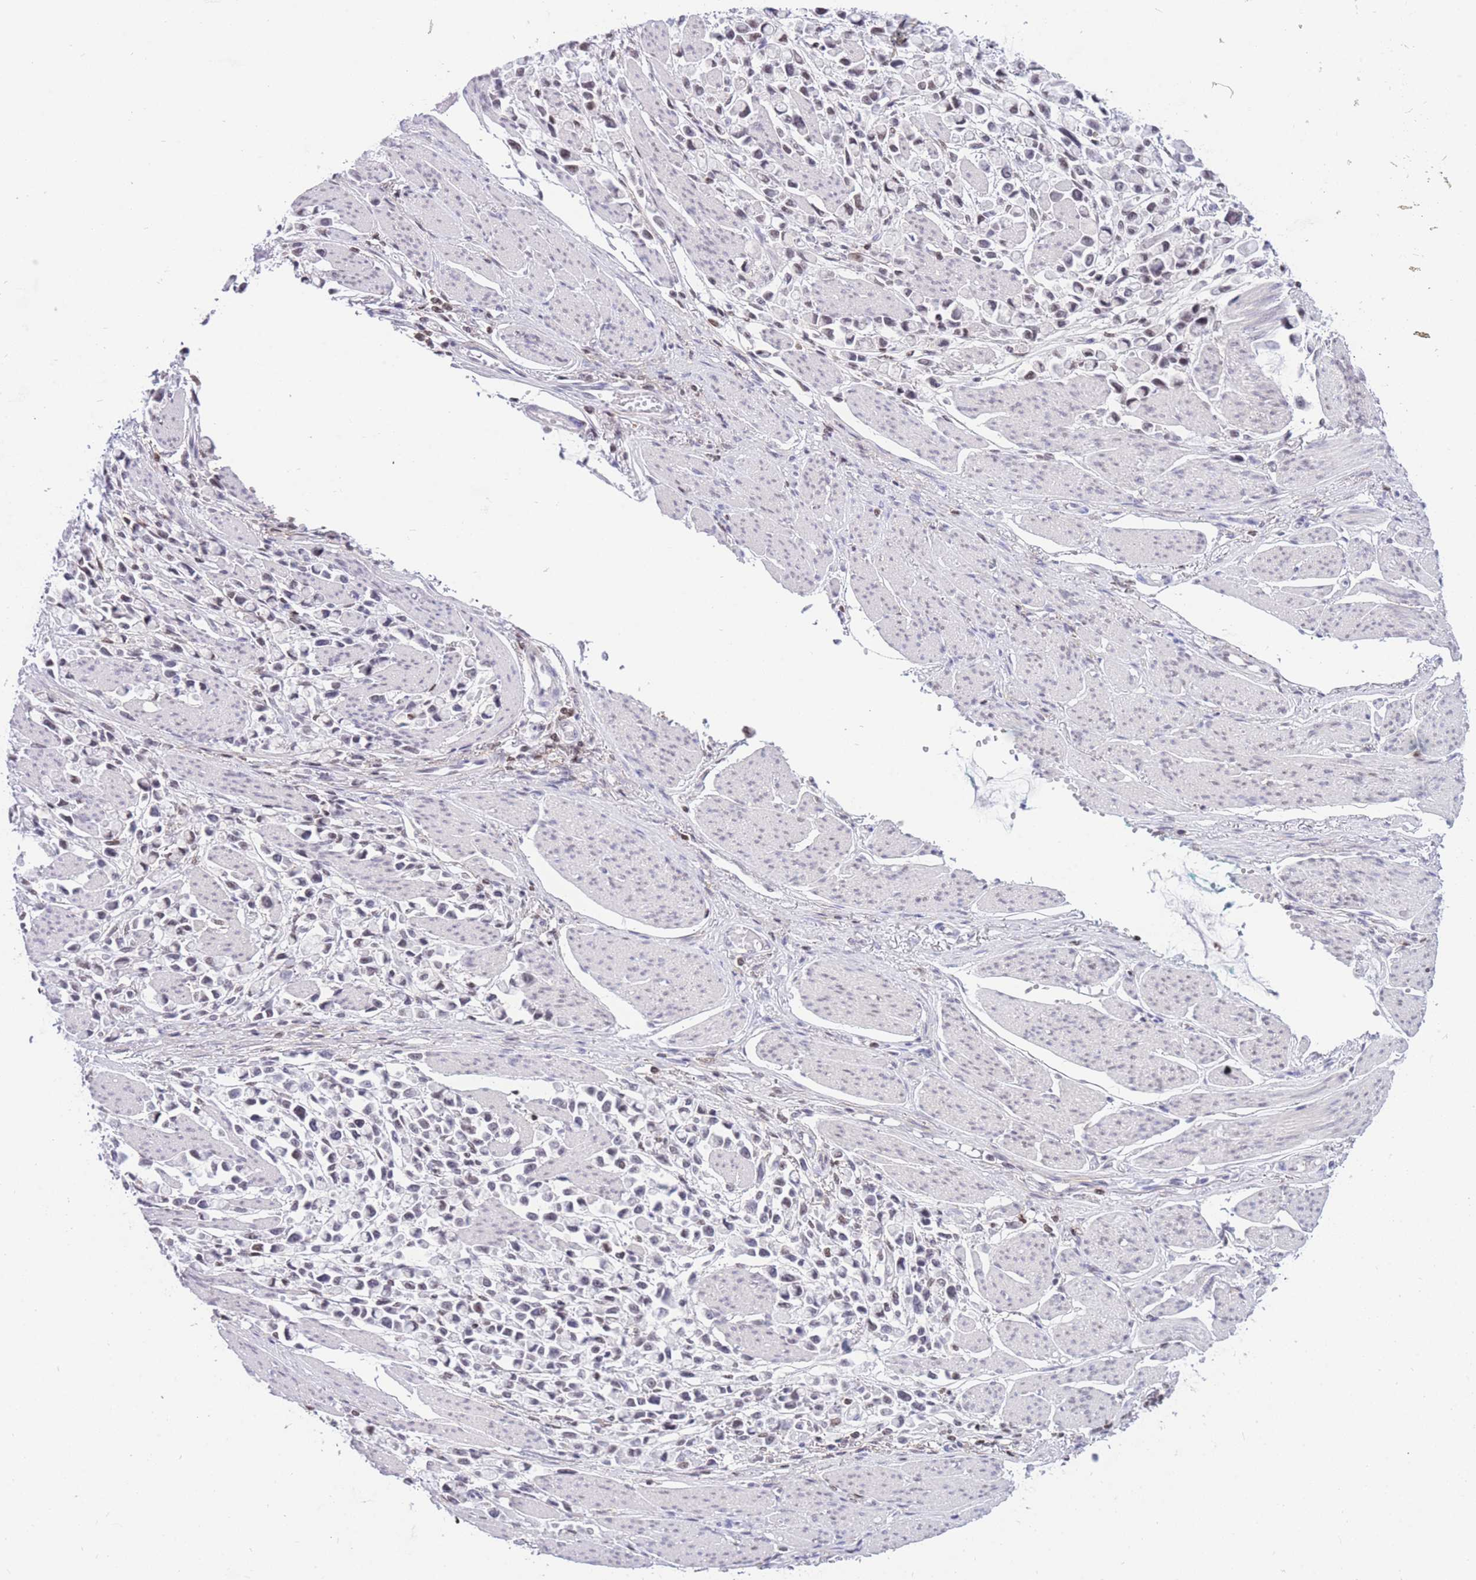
{"staining": {"intensity": "weak", "quantity": ">75%", "location": "nuclear"}, "tissue": "stomach cancer", "cell_type": "Tumor cells", "image_type": "cancer", "snomed": [{"axis": "morphology", "description": "Adenocarcinoma, NOS"}, {"axis": "topography", "description": "Stomach"}], "caption": "A photomicrograph of human stomach cancer stained for a protein reveals weak nuclear brown staining in tumor cells. (DAB (3,3'-diaminobenzidine) IHC, brown staining for protein, blue staining for nuclei).", "gene": "HMGN1", "patient": {"sex": "female", "age": 81}}